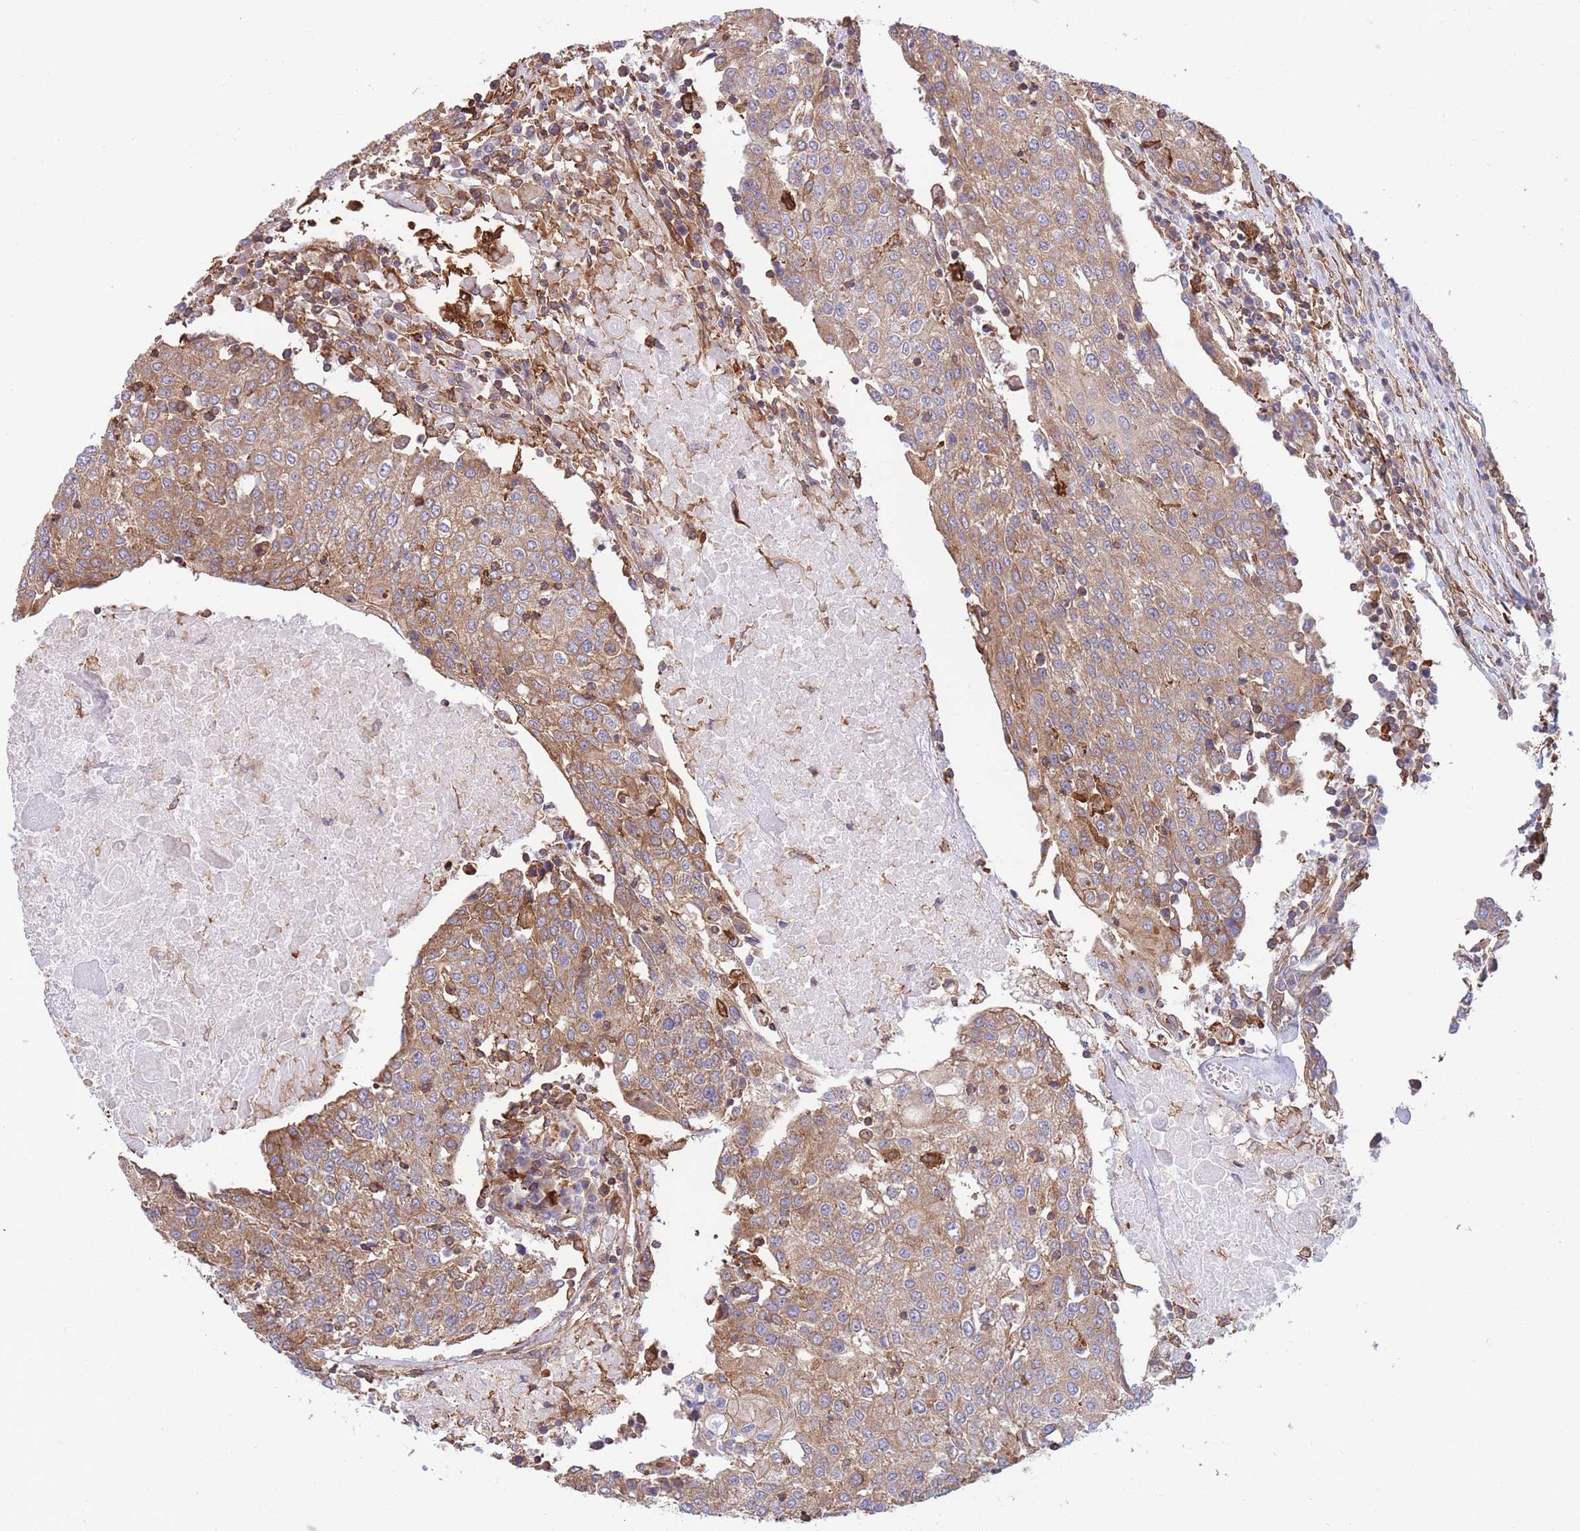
{"staining": {"intensity": "moderate", "quantity": ">75%", "location": "cytoplasmic/membranous"}, "tissue": "urothelial cancer", "cell_type": "Tumor cells", "image_type": "cancer", "snomed": [{"axis": "morphology", "description": "Urothelial carcinoma, High grade"}, {"axis": "topography", "description": "Urinary bladder"}], "caption": "Tumor cells demonstrate medium levels of moderate cytoplasmic/membranous positivity in about >75% of cells in high-grade urothelial carcinoma. (DAB (3,3'-diaminobenzidine) IHC, brown staining for protein, blue staining for nuclei).", "gene": "LRRN4CL", "patient": {"sex": "female", "age": 85}}